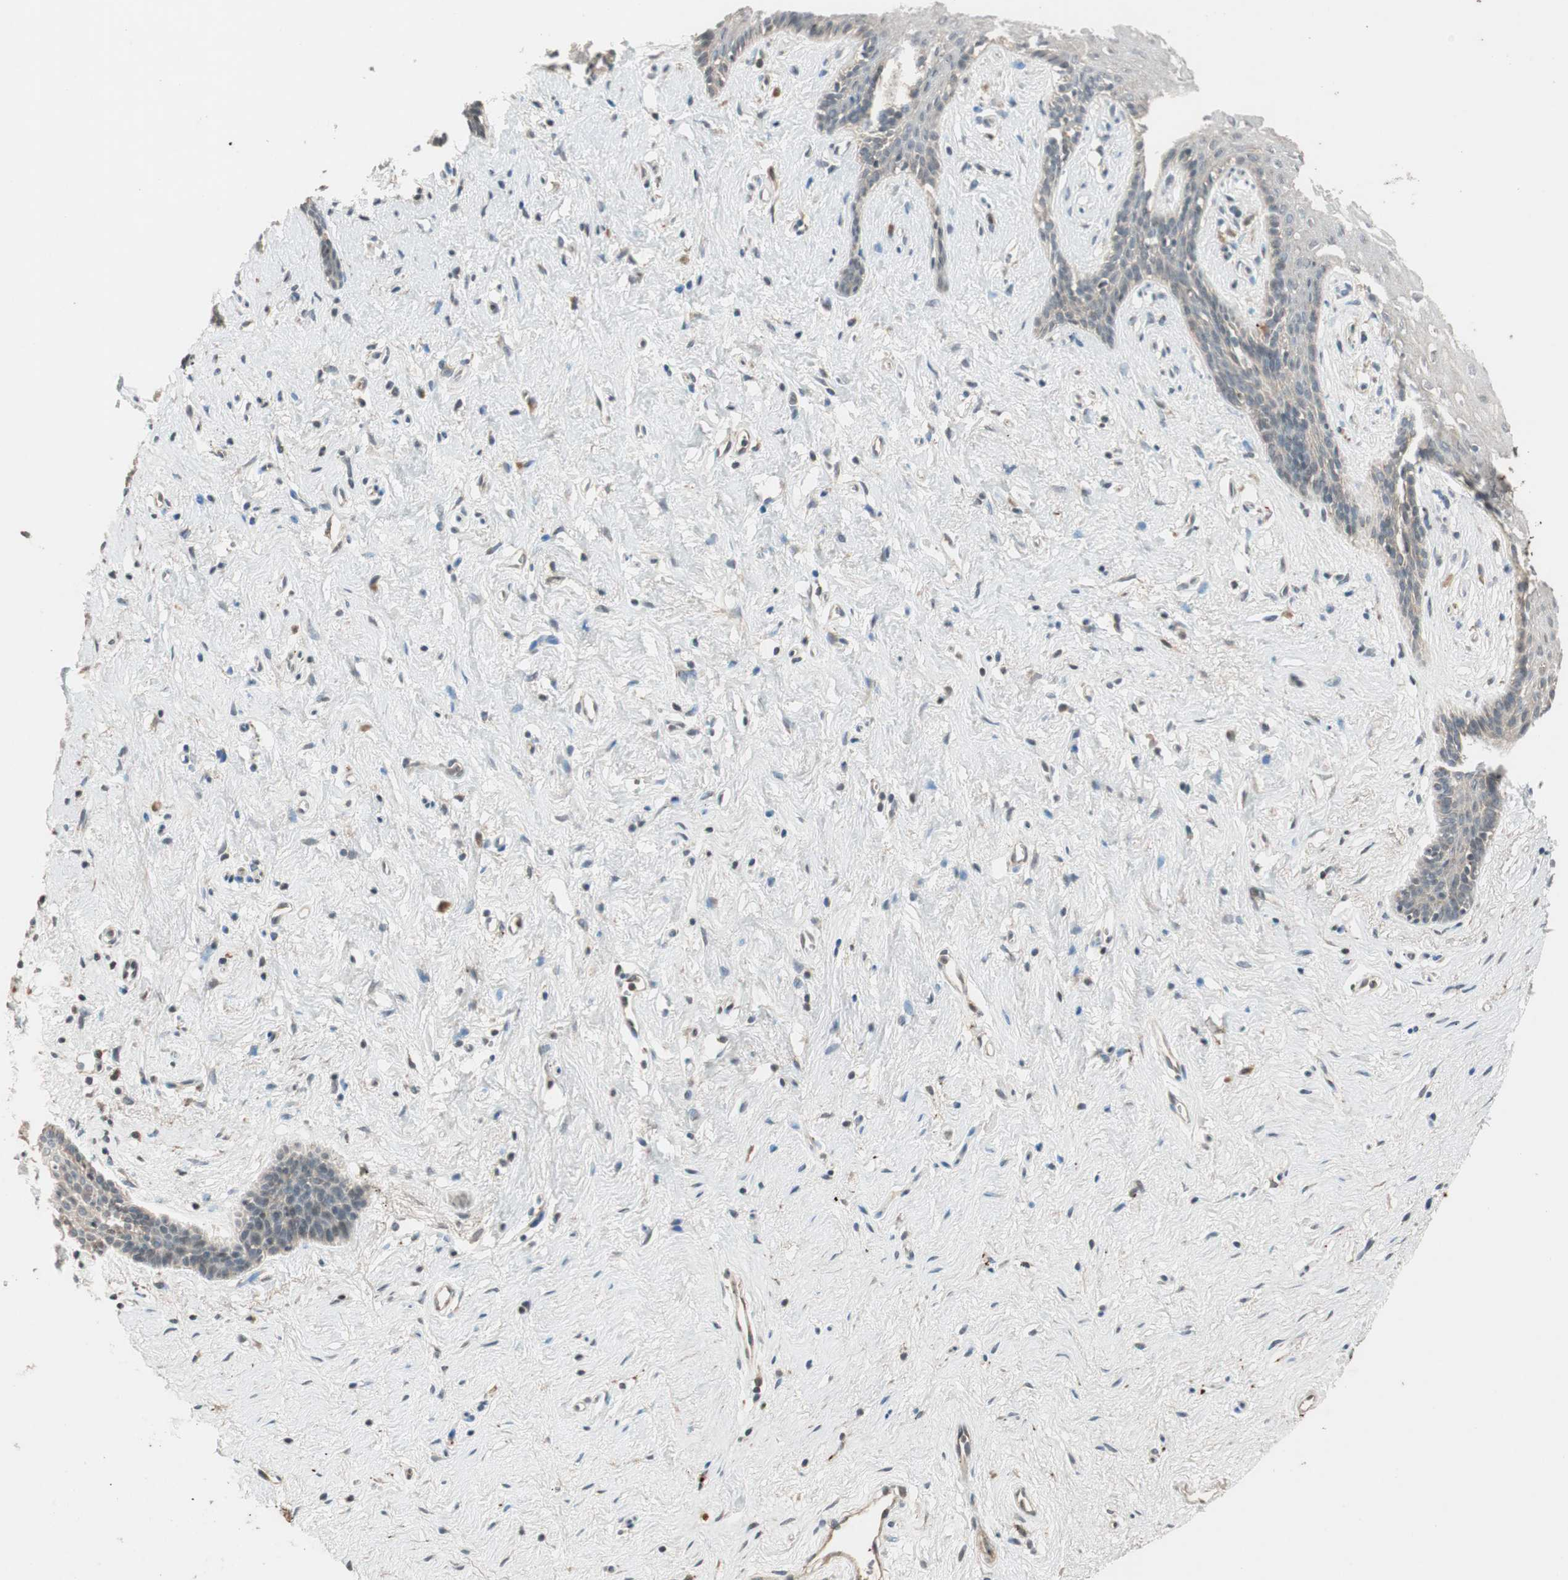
{"staining": {"intensity": "weak", "quantity": ">75%", "location": "cytoplasmic/membranous"}, "tissue": "vagina", "cell_type": "Squamous epithelial cells", "image_type": "normal", "snomed": [{"axis": "morphology", "description": "Normal tissue, NOS"}, {"axis": "topography", "description": "Vagina"}], "caption": "Immunohistochemistry (IHC) (DAB (3,3'-diaminobenzidine)) staining of unremarkable vagina demonstrates weak cytoplasmic/membranous protein staining in approximately >75% of squamous epithelial cells.", "gene": "GLB1", "patient": {"sex": "female", "age": 44}}